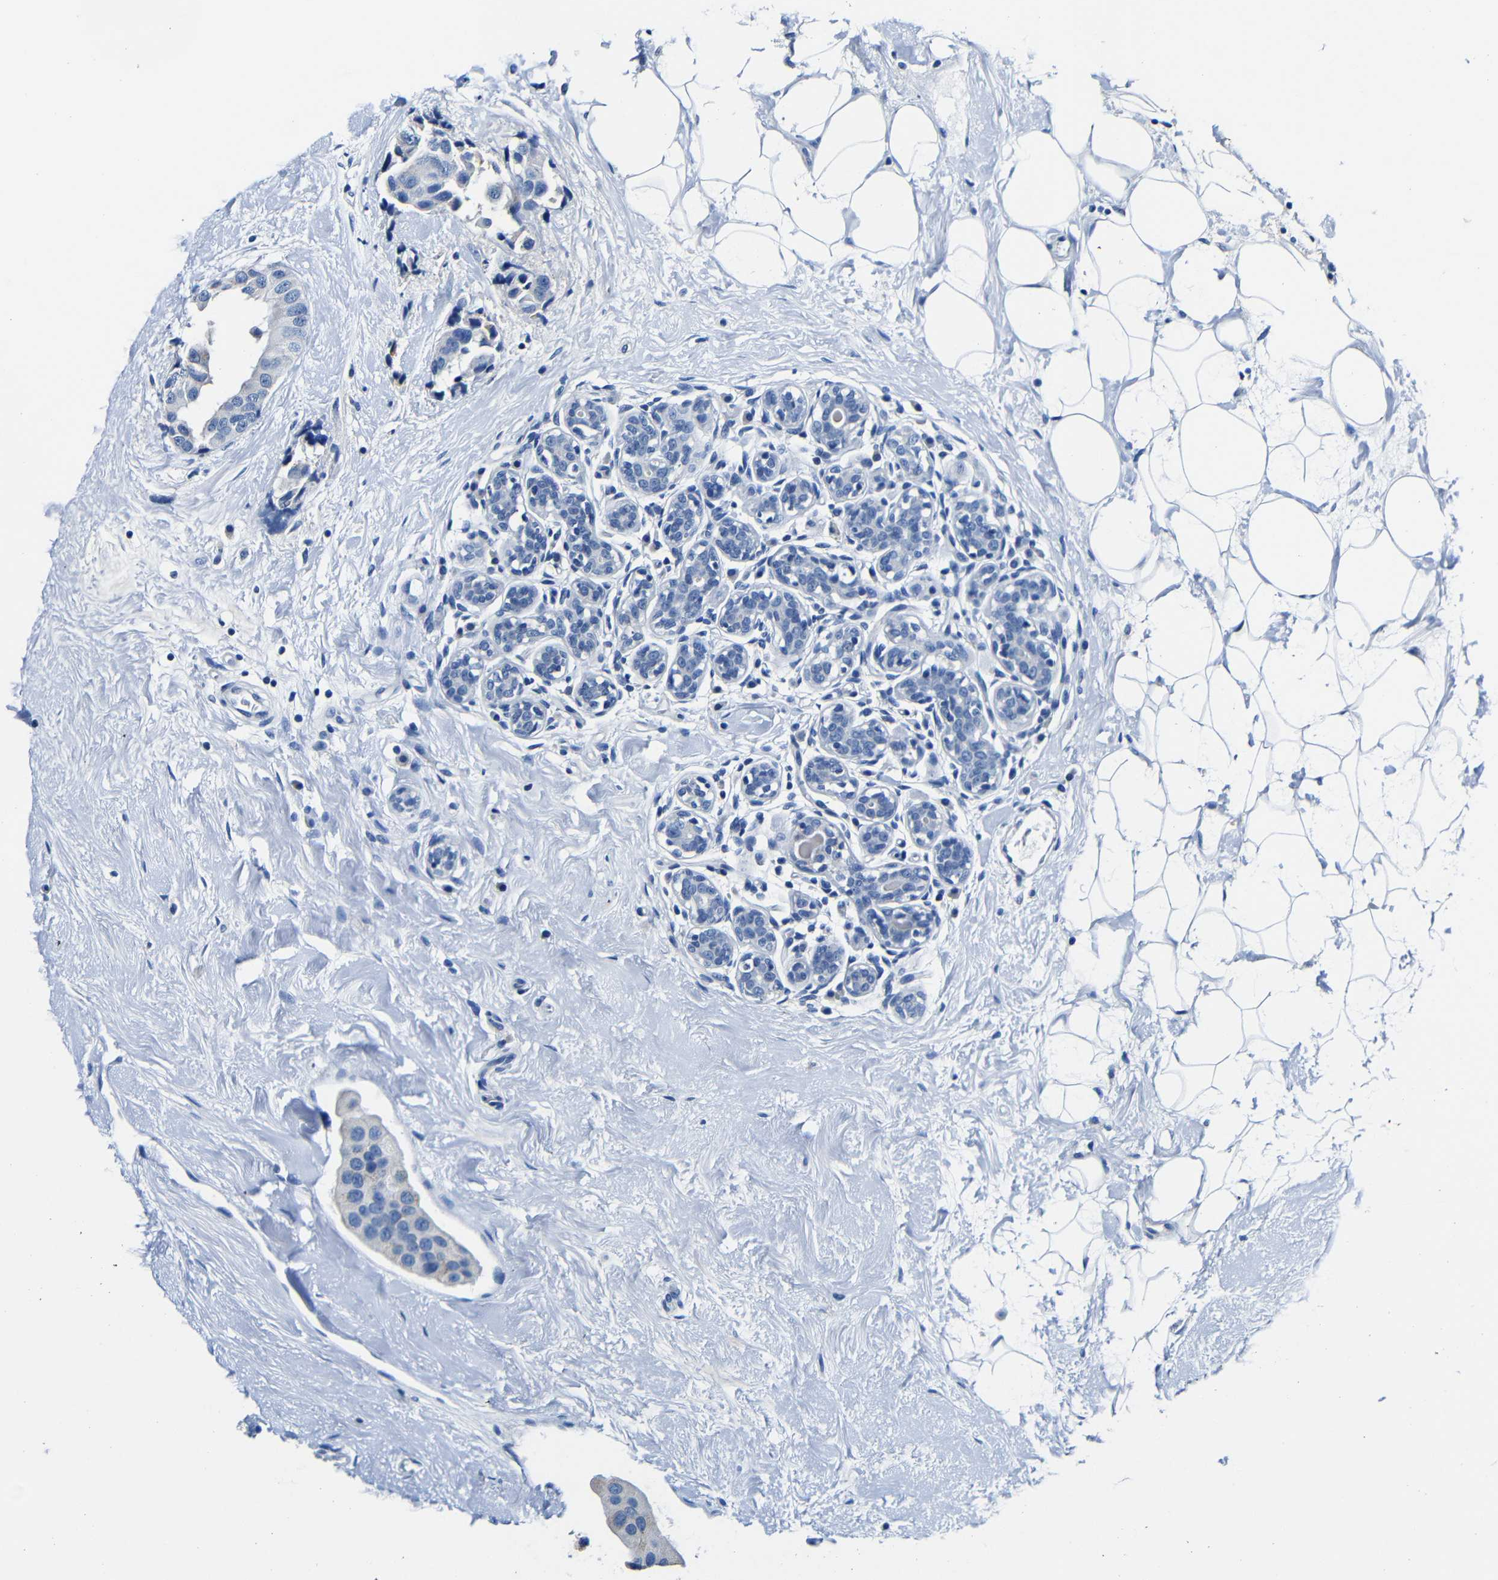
{"staining": {"intensity": "negative", "quantity": "none", "location": "none"}, "tissue": "breast cancer", "cell_type": "Tumor cells", "image_type": "cancer", "snomed": [{"axis": "morphology", "description": "Normal tissue, NOS"}, {"axis": "morphology", "description": "Duct carcinoma"}, {"axis": "topography", "description": "Breast"}], "caption": "High magnification brightfield microscopy of breast cancer (infiltrating ductal carcinoma) stained with DAB (brown) and counterstained with hematoxylin (blue): tumor cells show no significant staining. (DAB (3,3'-diaminobenzidine) IHC, high magnification).", "gene": "TNFAIP1", "patient": {"sex": "female", "age": 39}}